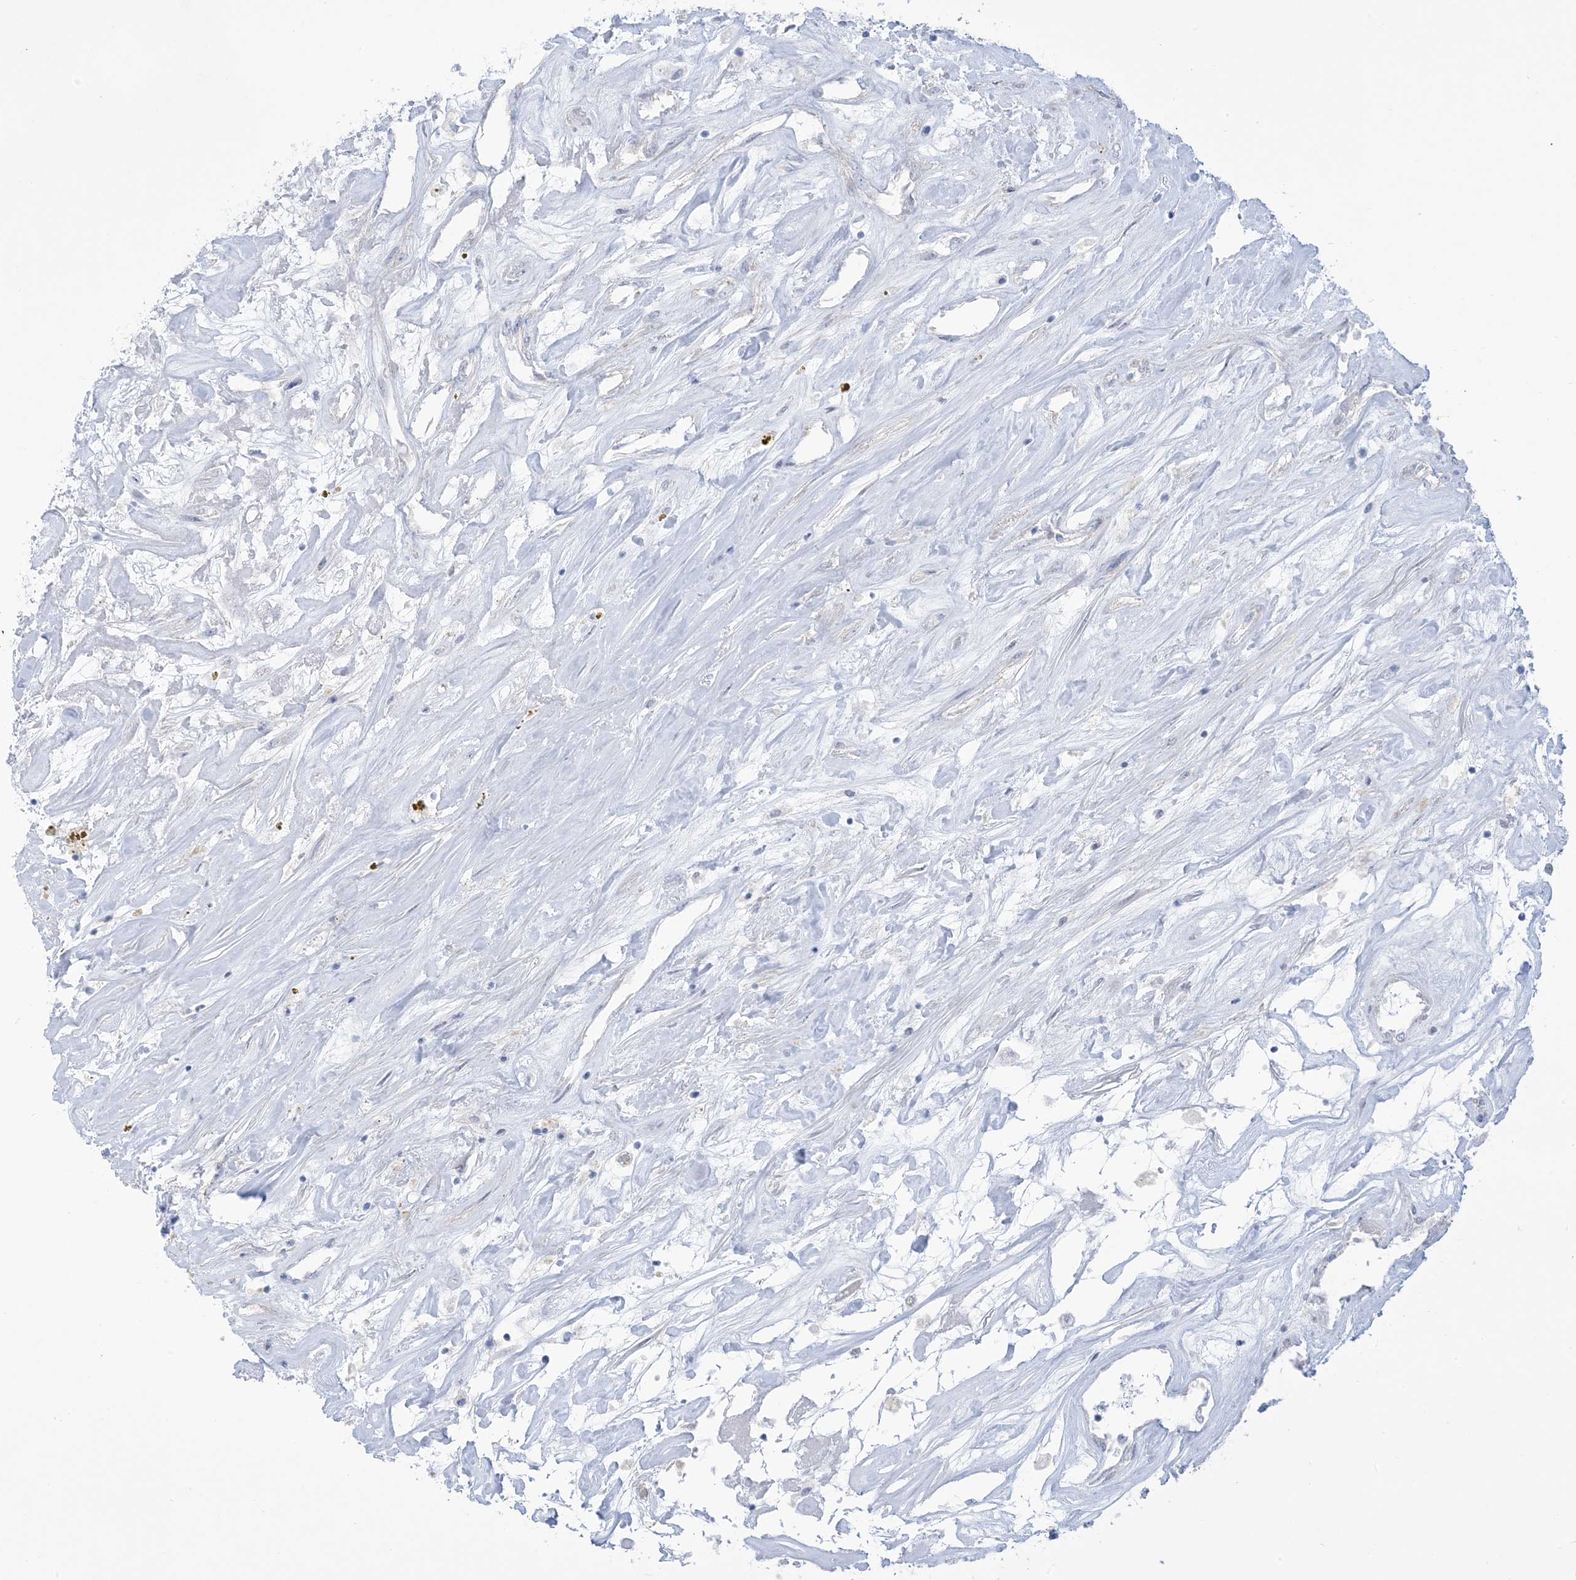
{"staining": {"intensity": "negative", "quantity": "none", "location": "none"}, "tissue": "renal cancer", "cell_type": "Tumor cells", "image_type": "cancer", "snomed": [{"axis": "morphology", "description": "Adenocarcinoma, NOS"}, {"axis": "topography", "description": "Kidney"}], "caption": "Immunohistochemistry of human adenocarcinoma (renal) demonstrates no positivity in tumor cells.", "gene": "MTHFD2L", "patient": {"sex": "female", "age": 52}}